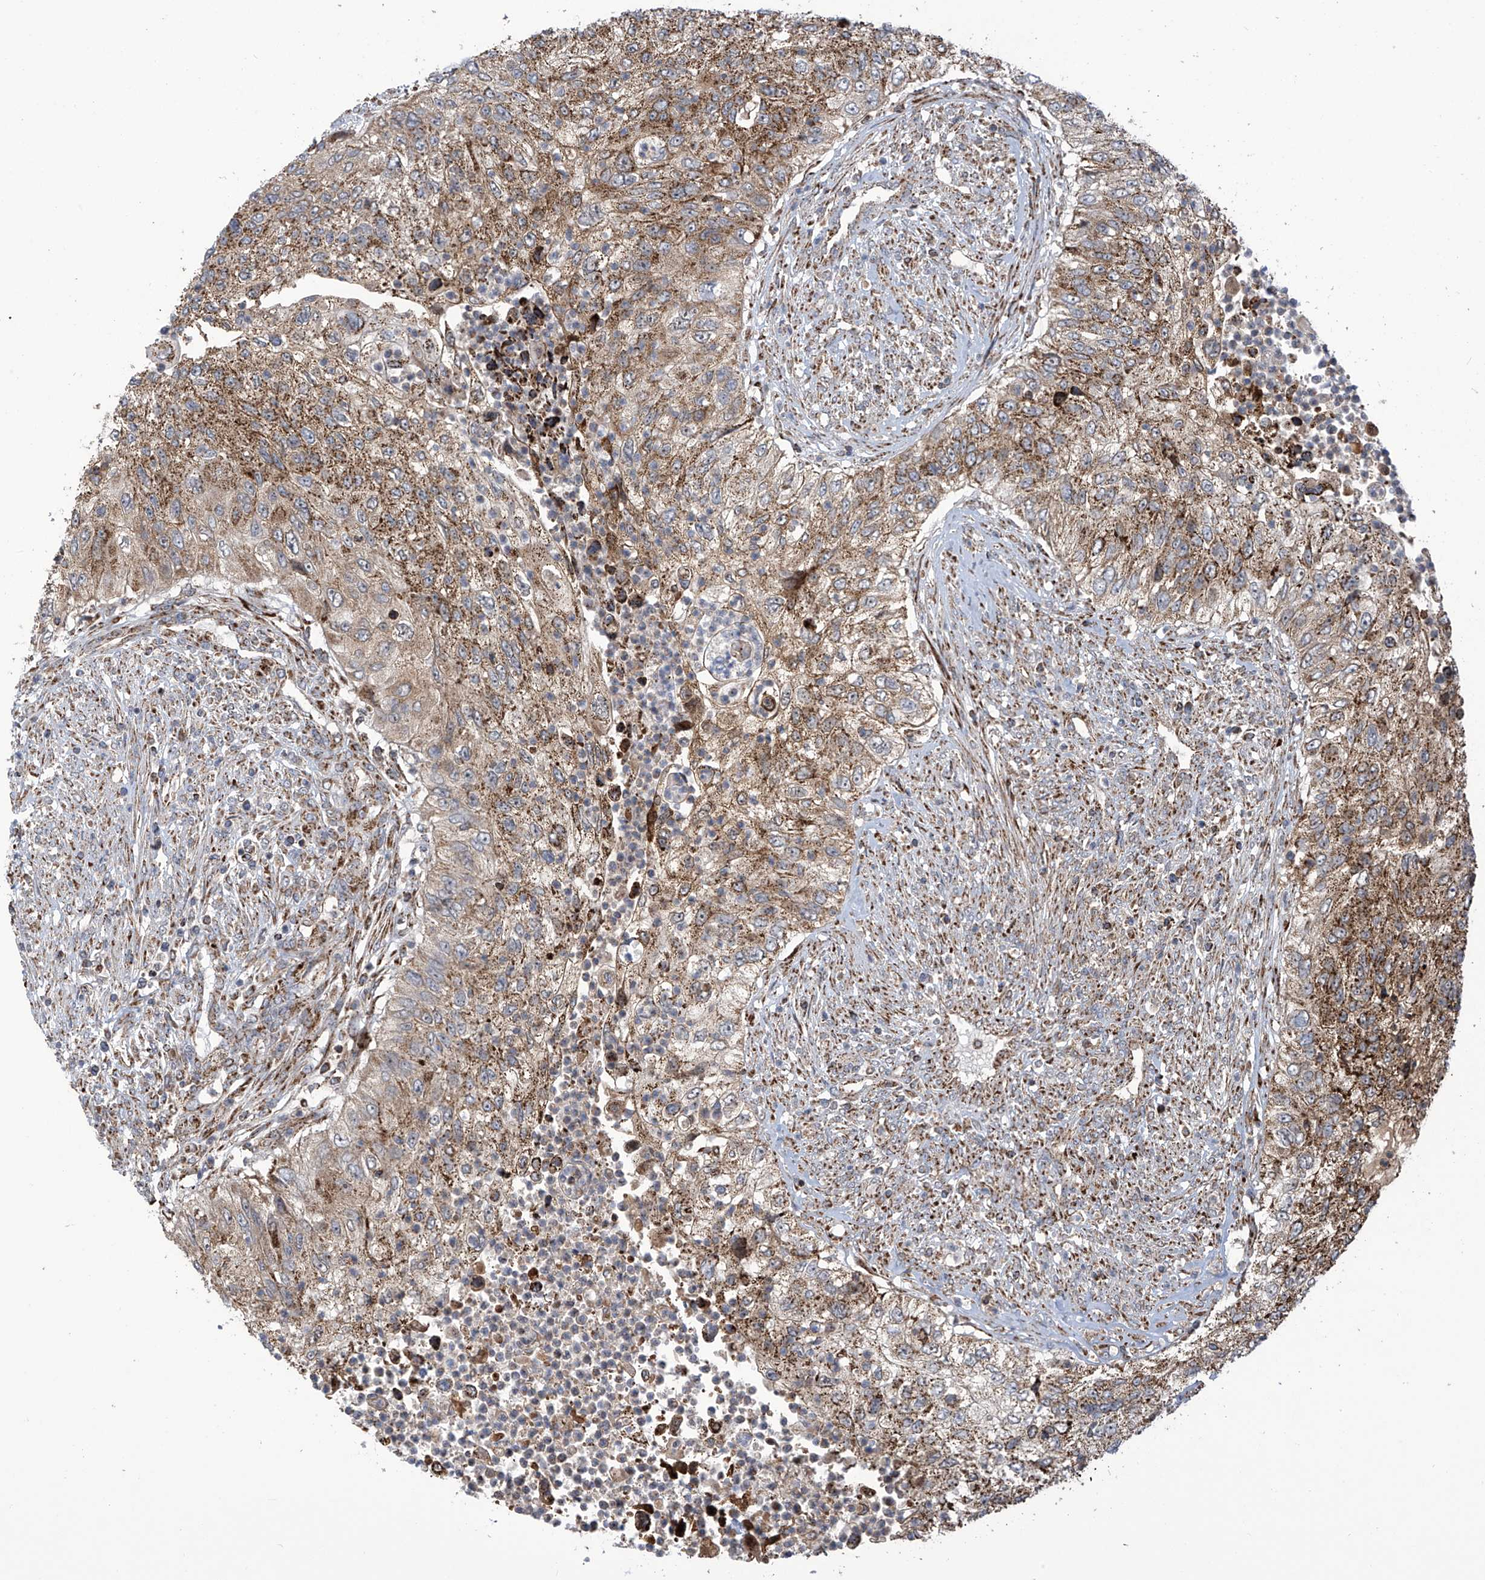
{"staining": {"intensity": "moderate", "quantity": ">75%", "location": "cytoplasmic/membranous"}, "tissue": "urothelial cancer", "cell_type": "Tumor cells", "image_type": "cancer", "snomed": [{"axis": "morphology", "description": "Urothelial carcinoma, High grade"}, {"axis": "topography", "description": "Urinary bladder"}], "caption": "A brown stain labels moderate cytoplasmic/membranous positivity of a protein in urothelial carcinoma (high-grade) tumor cells.", "gene": "COX10", "patient": {"sex": "female", "age": 60}}